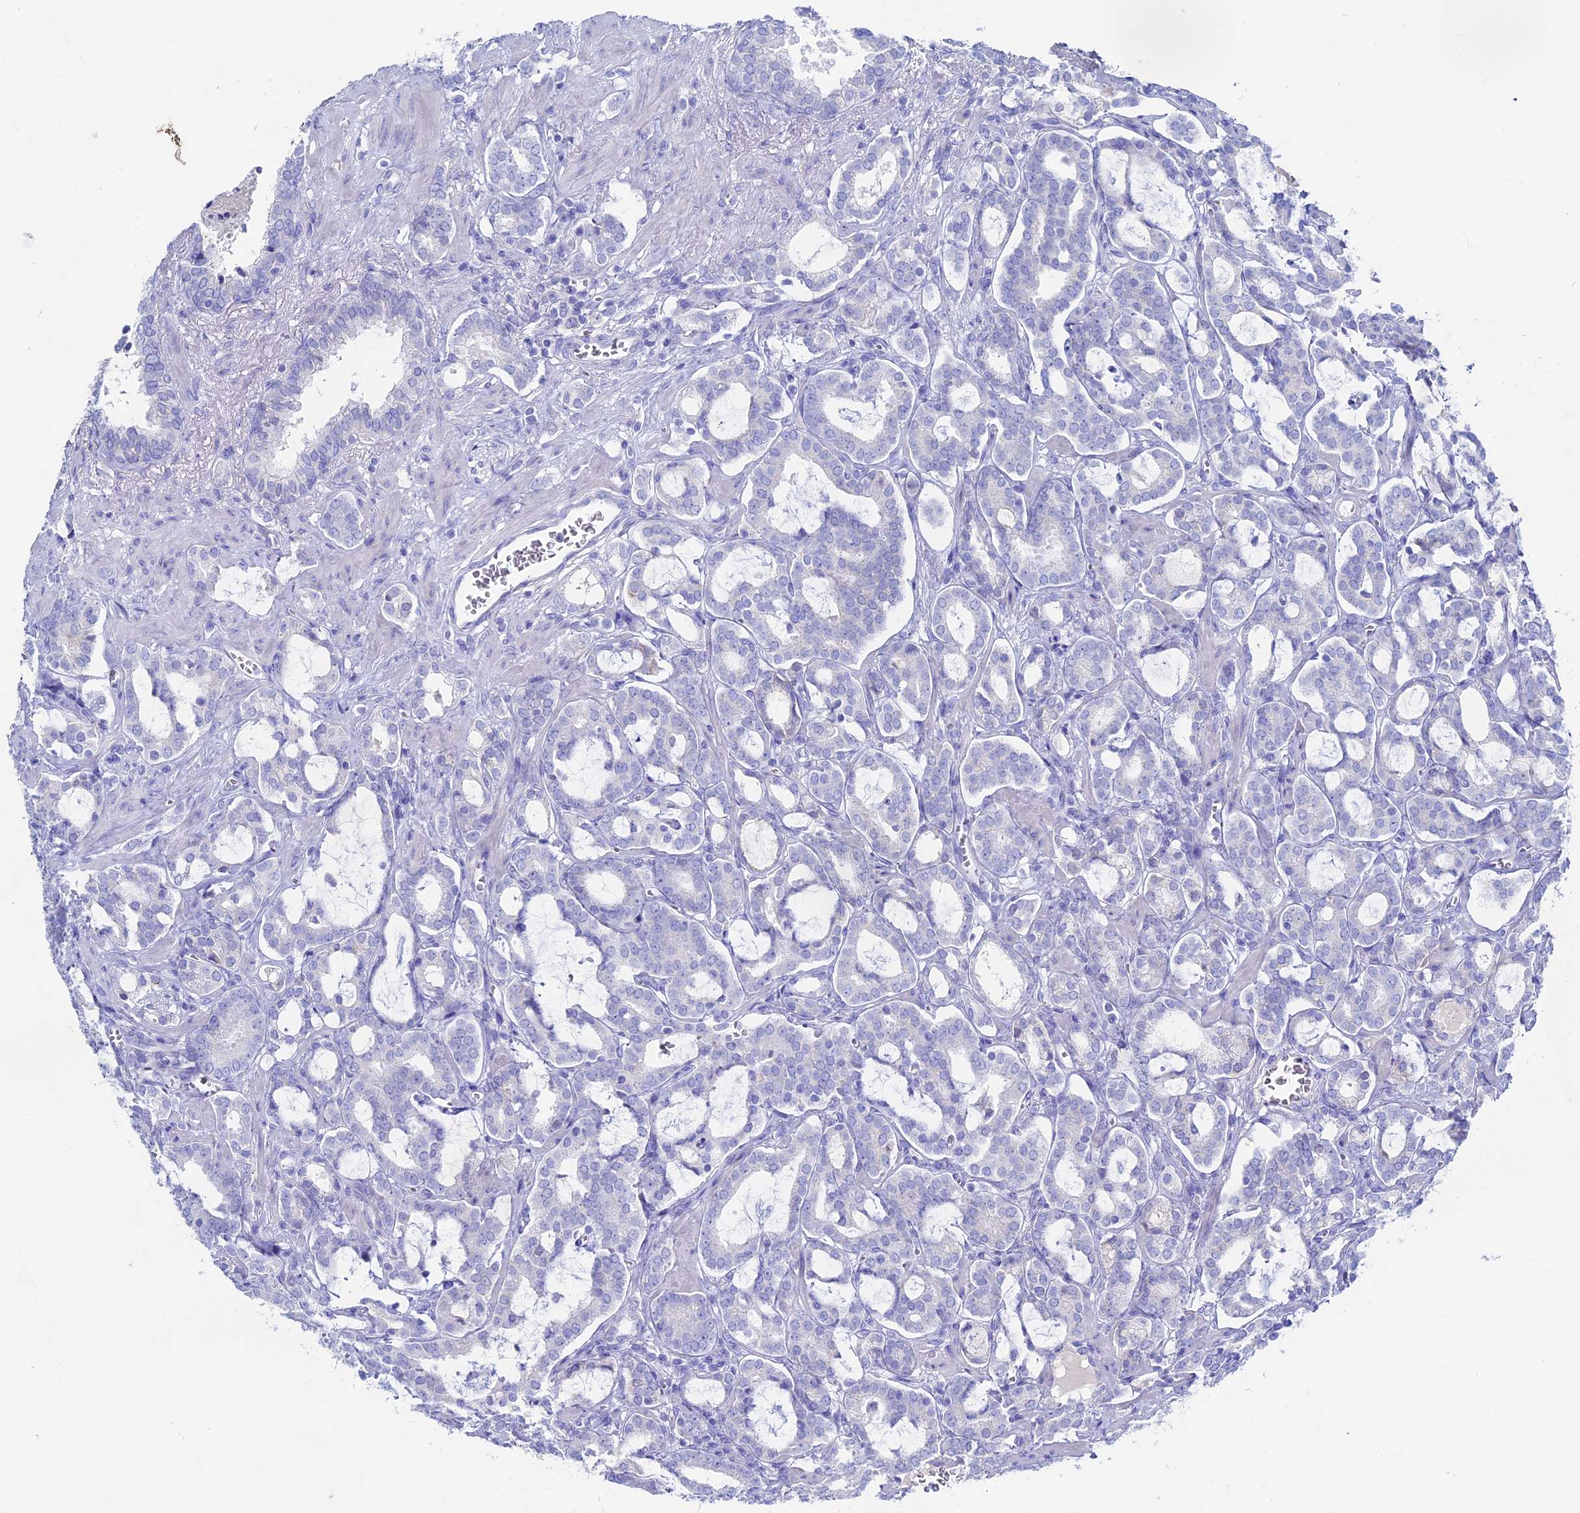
{"staining": {"intensity": "negative", "quantity": "none", "location": "none"}, "tissue": "prostate cancer", "cell_type": "Tumor cells", "image_type": "cancer", "snomed": [{"axis": "morphology", "description": "Adenocarcinoma, High grade"}, {"axis": "topography", "description": "Prostate and seminal vesicle, NOS"}], "caption": "DAB immunohistochemical staining of human prostate cancer exhibits no significant staining in tumor cells.", "gene": "UNC119", "patient": {"sex": "male", "age": 67}}